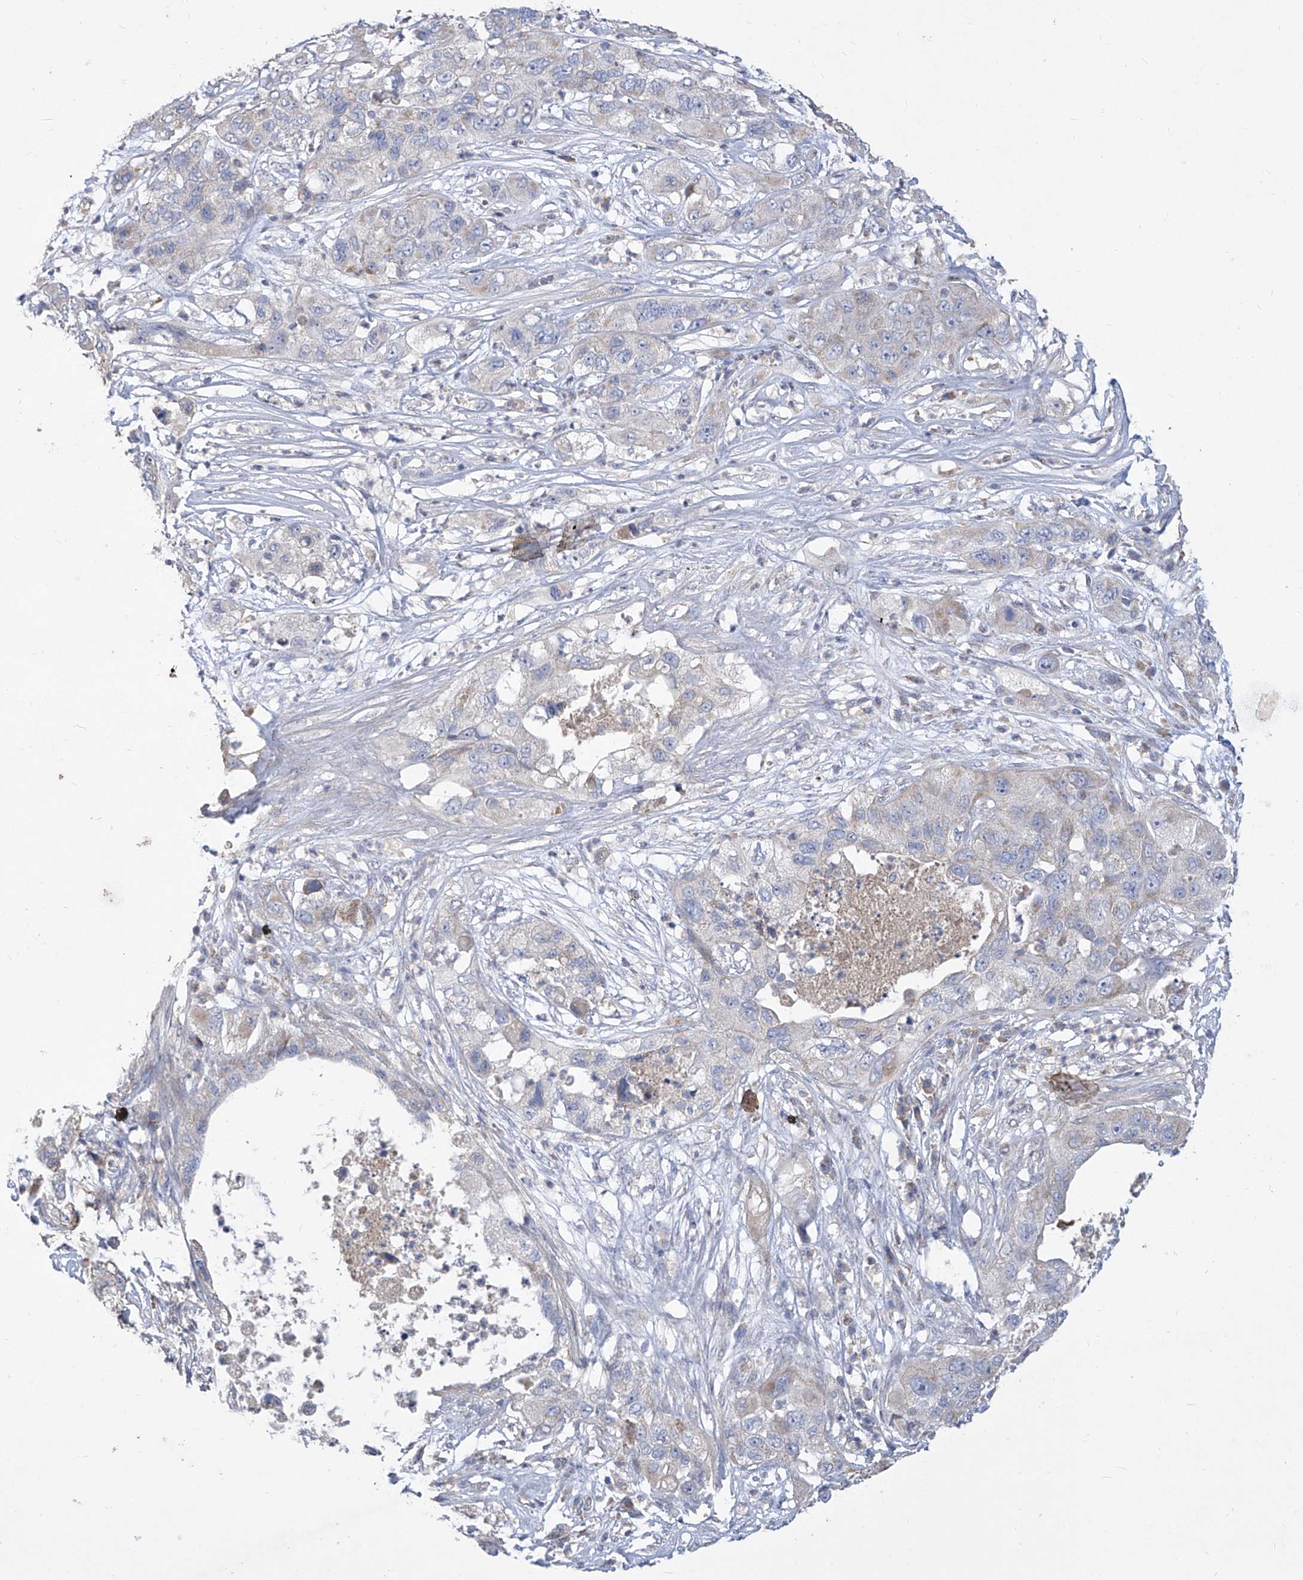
{"staining": {"intensity": "negative", "quantity": "none", "location": "none"}, "tissue": "pancreatic cancer", "cell_type": "Tumor cells", "image_type": "cancer", "snomed": [{"axis": "morphology", "description": "Adenocarcinoma, NOS"}, {"axis": "topography", "description": "Pancreas"}], "caption": "Immunohistochemistry (IHC) image of human adenocarcinoma (pancreatic) stained for a protein (brown), which reveals no positivity in tumor cells.", "gene": "COQ3", "patient": {"sex": "female", "age": 78}}